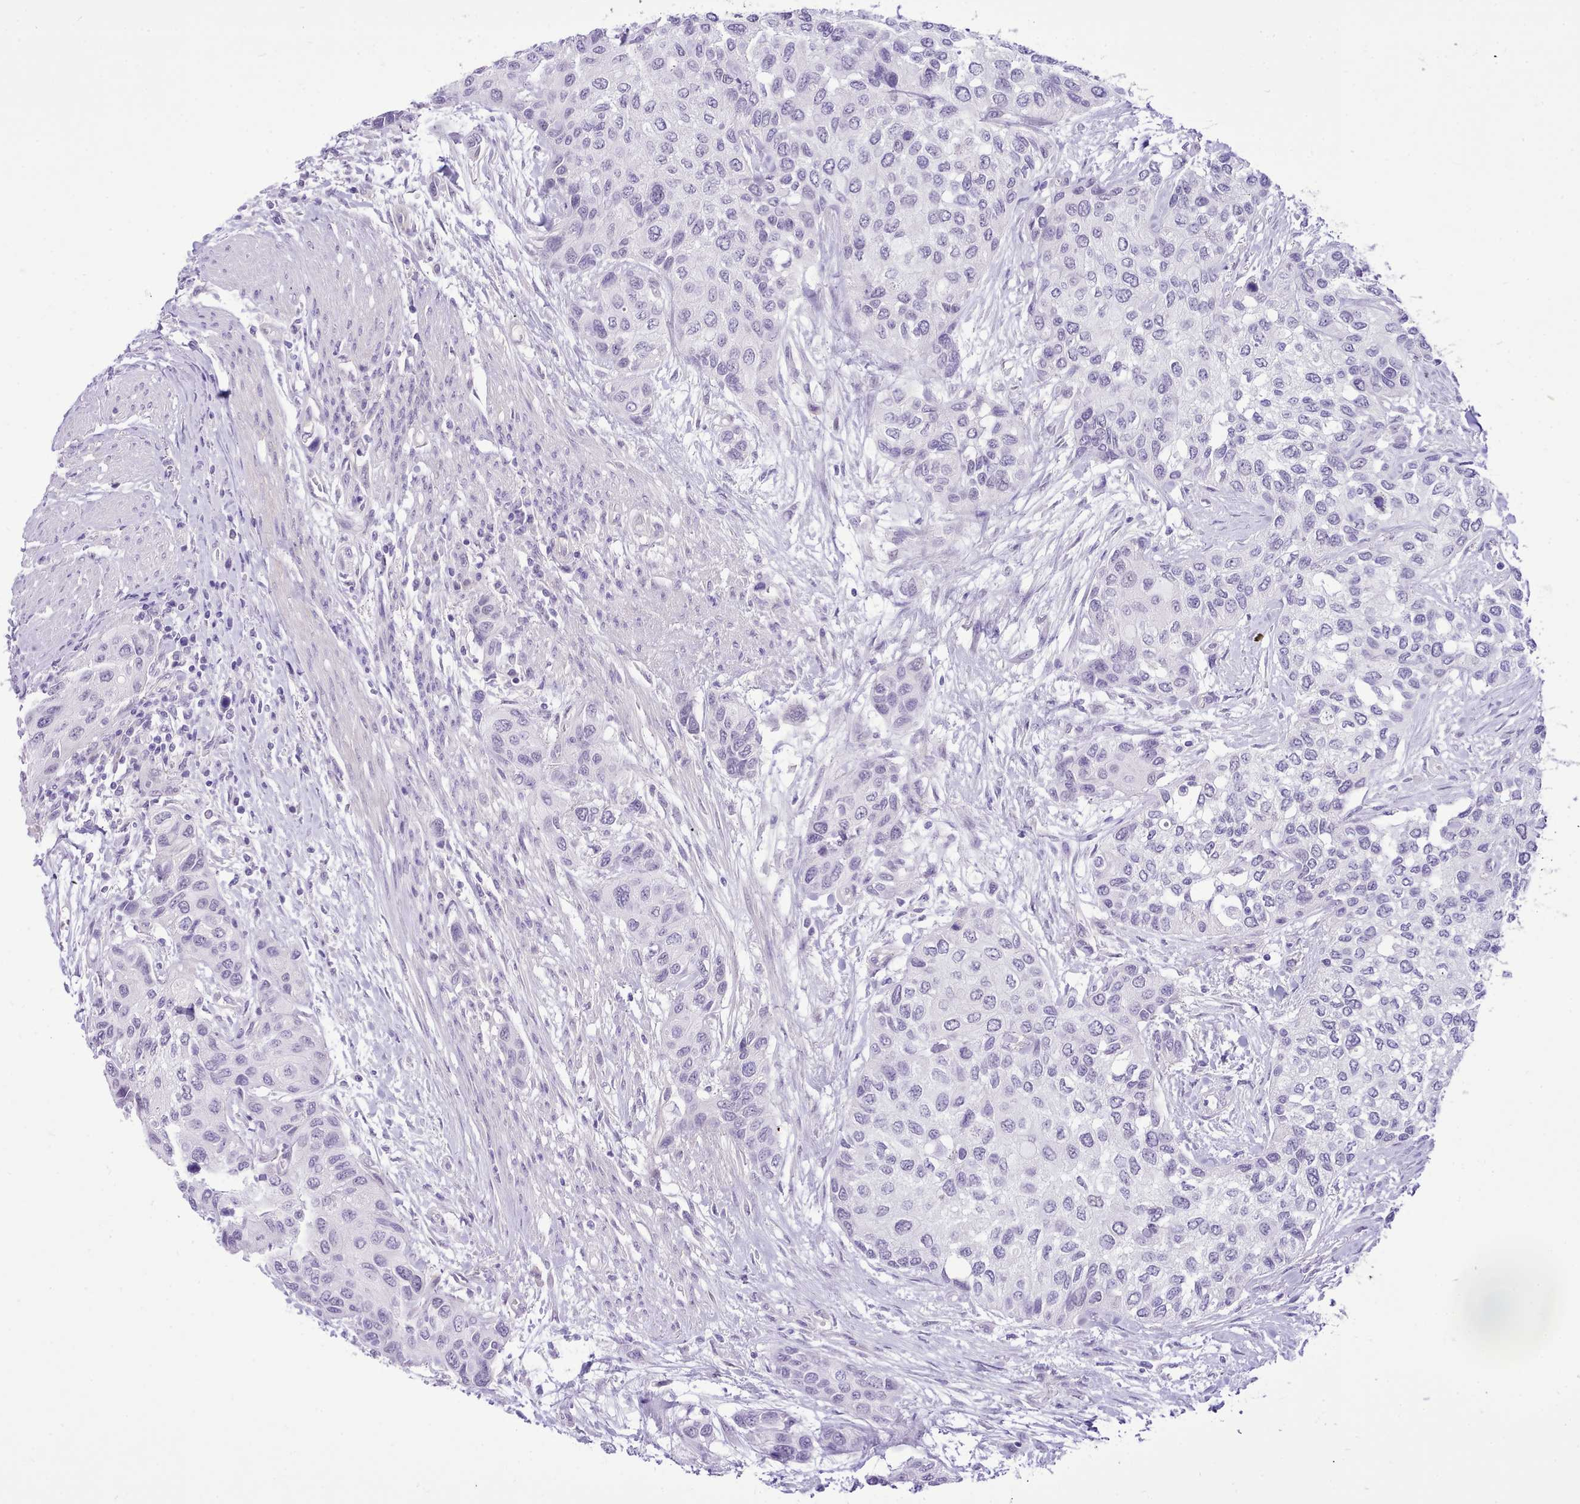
{"staining": {"intensity": "negative", "quantity": "none", "location": "none"}, "tissue": "urothelial cancer", "cell_type": "Tumor cells", "image_type": "cancer", "snomed": [{"axis": "morphology", "description": "Normal tissue, NOS"}, {"axis": "morphology", "description": "Urothelial carcinoma, High grade"}, {"axis": "topography", "description": "Vascular tissue"}, {"axis": "topography", "description": "Urinary bladder"}], "caption": "This is an IHC histopathology image of human urothelial cancer. There is no staining in tumor cells.", "gene": "LRRC37A", "patient": {"sex": "female", "age": 56}}